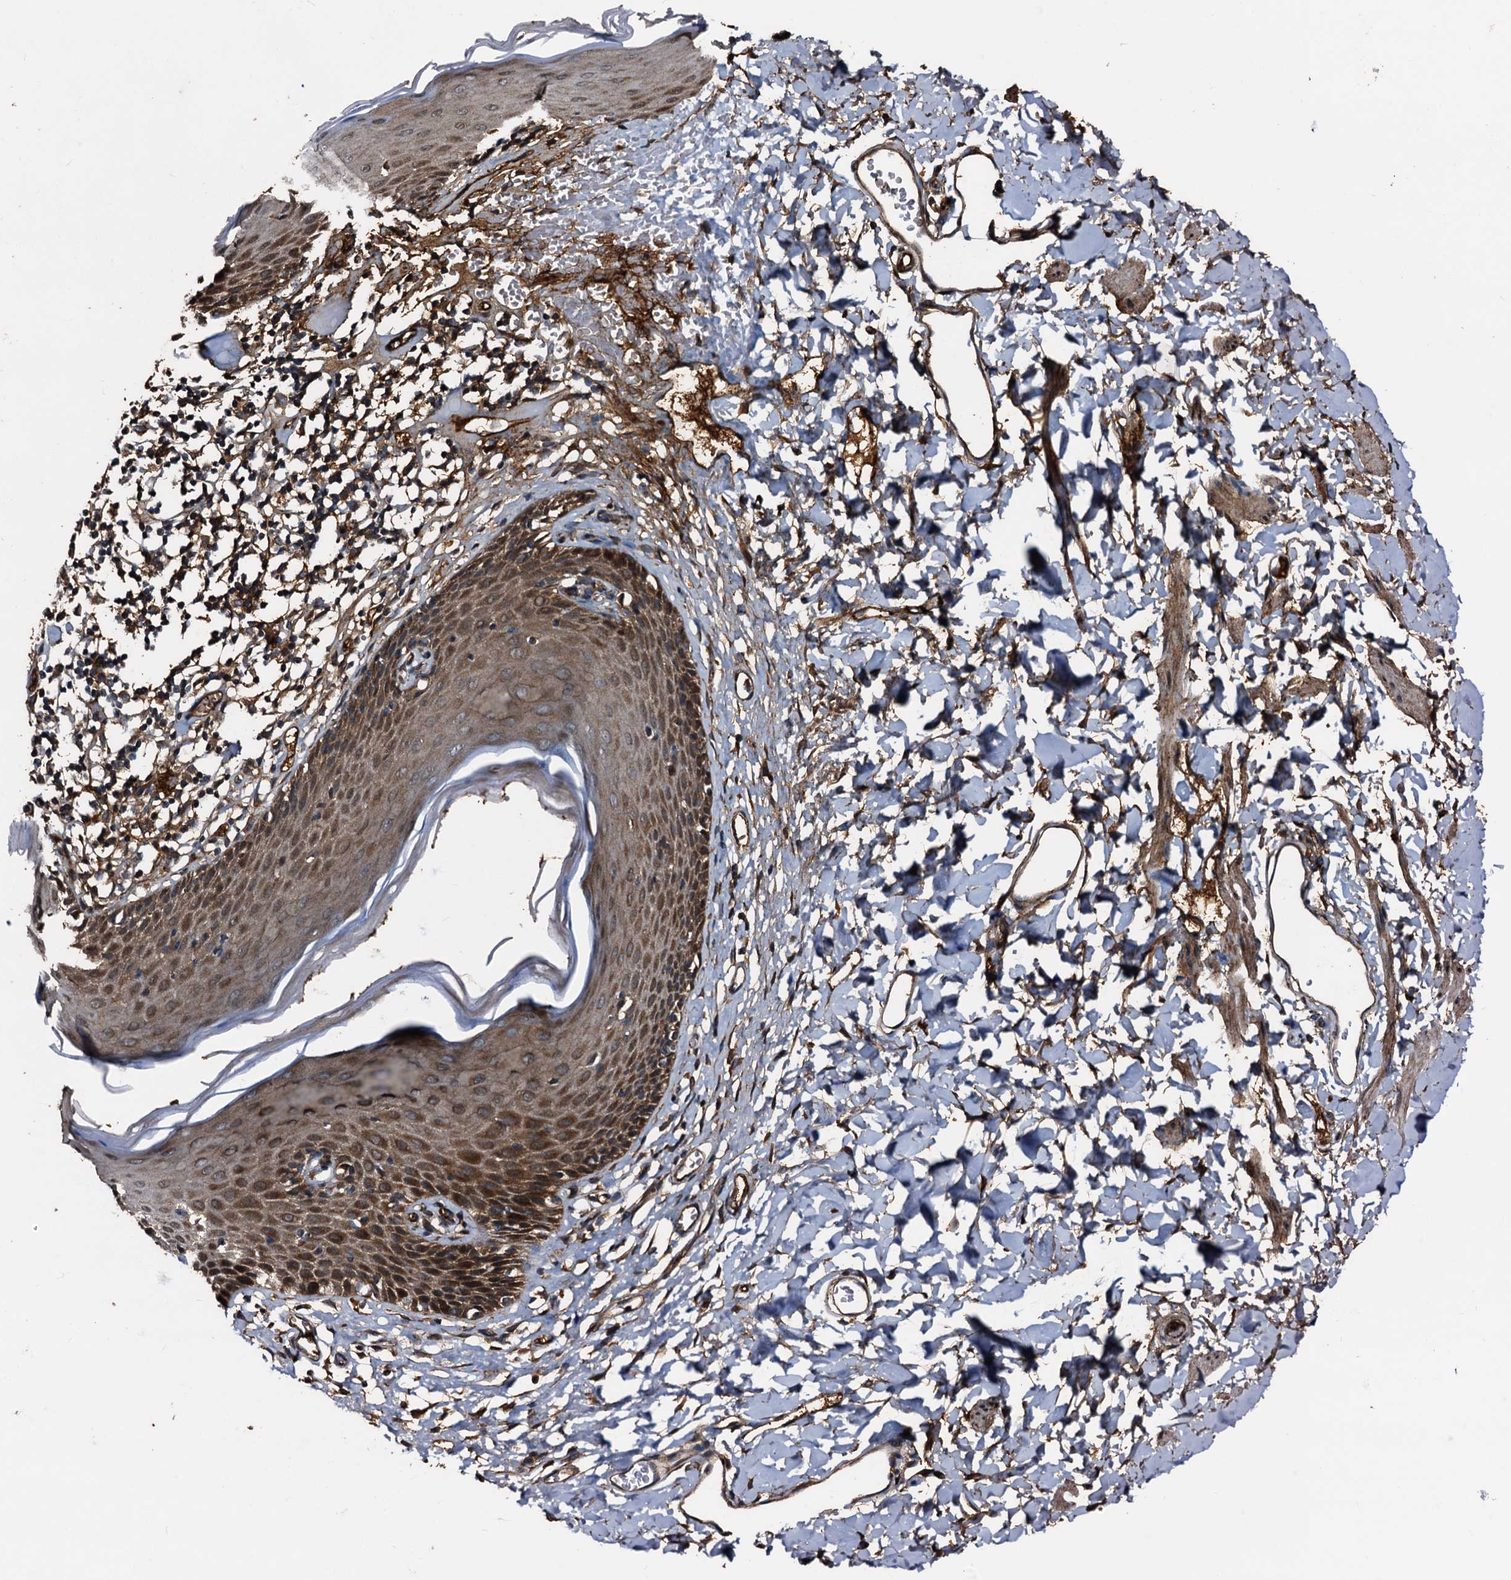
{"staining": {"intensity": "strong", "quantity": ">75%", "location": "cytoplasmic/membranous"}, "tissue": "skin", "cell_type": "Epidermal cells", "image_type": "normal", "snomed": [{"axis": "morphology", "description": "Normal tissue, NOS"}, {"axis": "topography", "description": "Vulva"}], "caption": "Immunohistochemical staining of unremarkable human skin reveals >75% levels of strong cytoplasmic/membranous protein positivity in approximately >75% of epidermal cells. Immunohistochemistry stains the protein of interest in brown and the nuclei are stained blue.", "gene": "PEX5", "patient": {"sex": "female", "age": 68}}